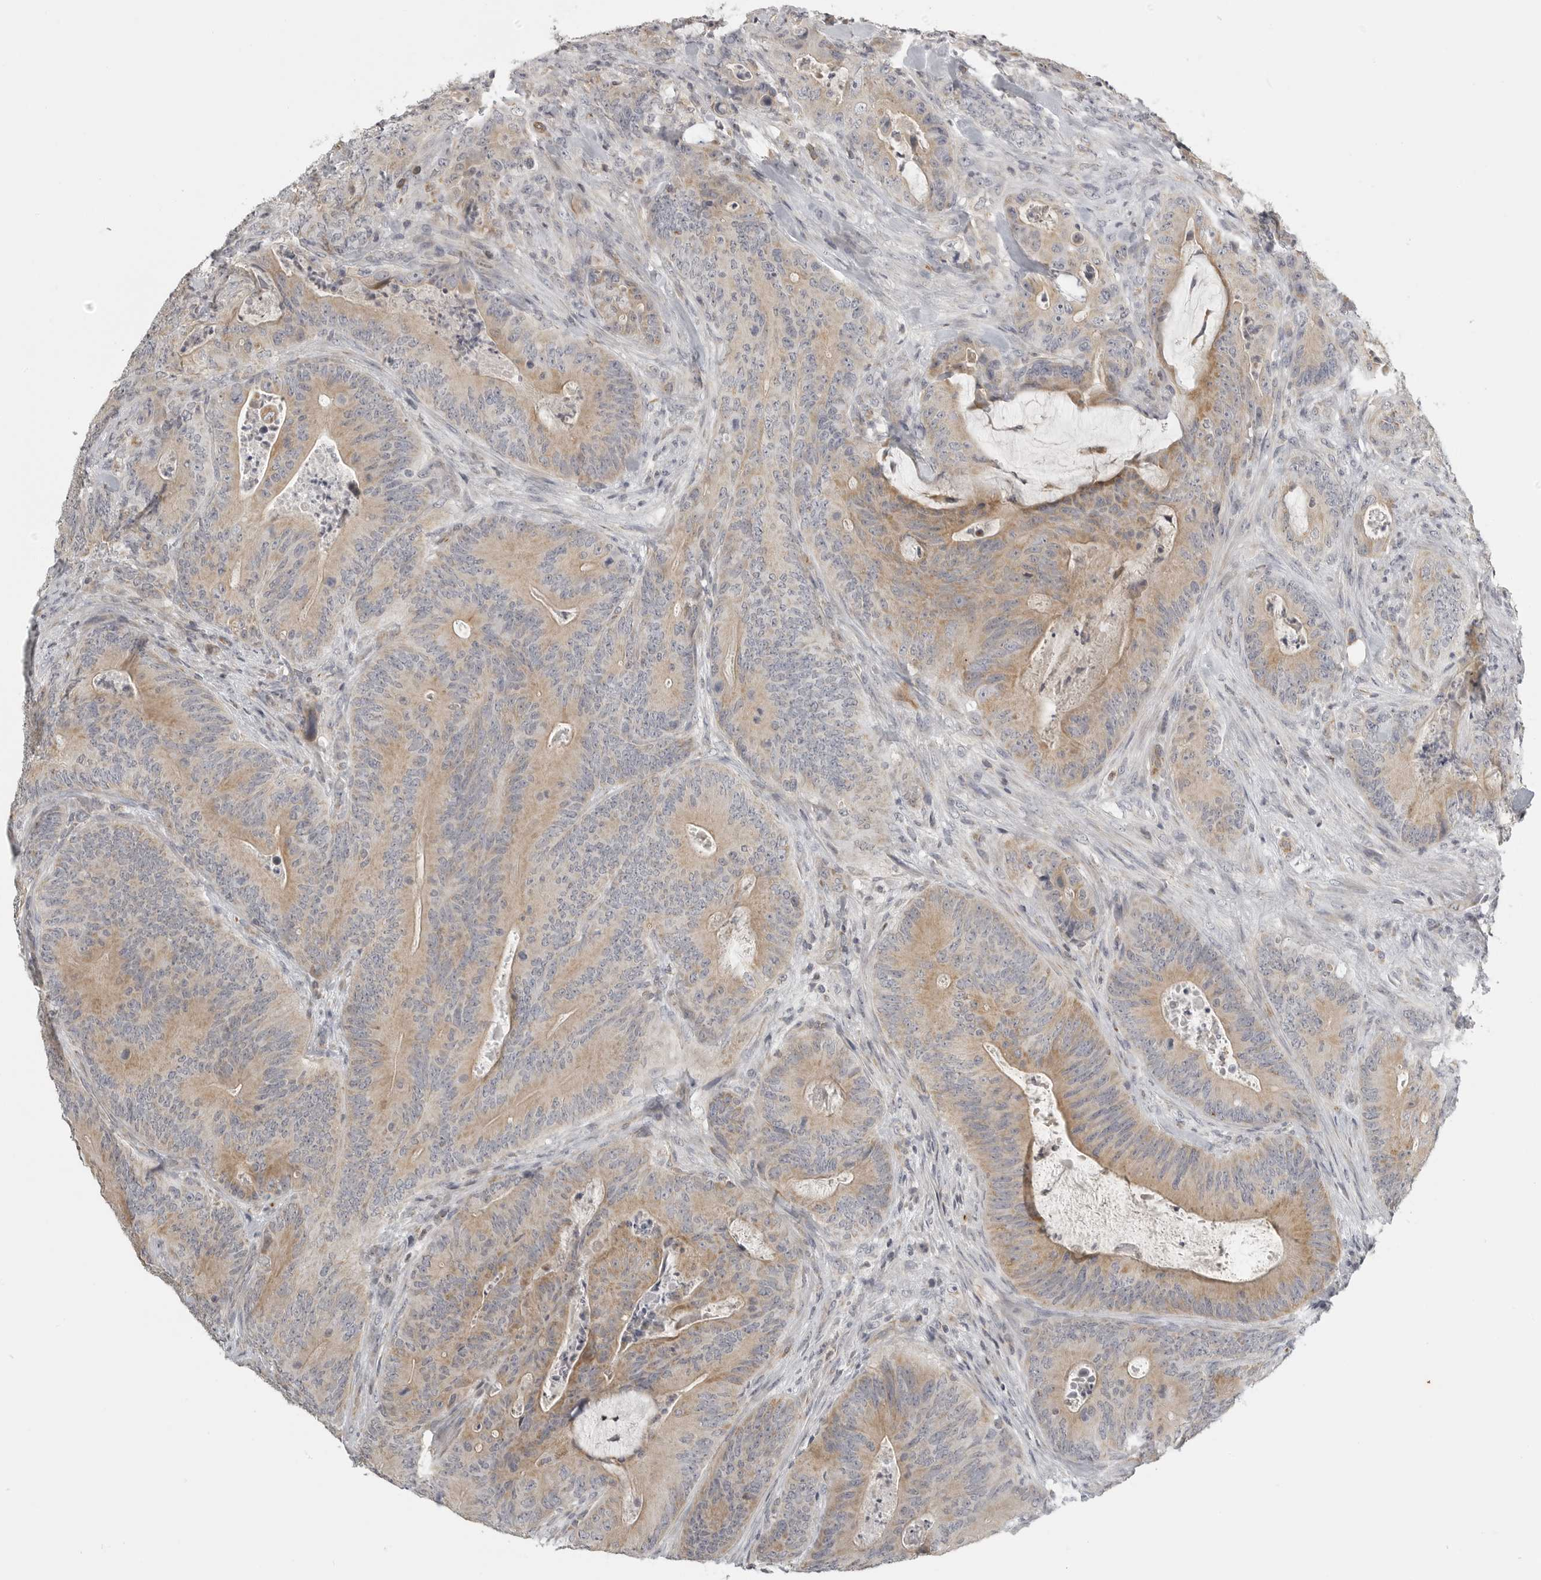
{"staining": {"intensity": "moderate", "quantity": ">75%", "location": "cytoplasmic/membranous"}, "tissue": "colorectal cancer", "cell_type": "Tumor cells", "image_type": "cancer", "snomed": [{"axis": "morphology", "description": "Normal tissue, NOS"}, {"axis": "topography", "description": "Colon"}], "caption": "Human colorectal cancer stained with a protein marker exhibits moderate staining in tumor cells.", "gene": "RXFP3", "patient": {"sex": "female", "age": 82}}